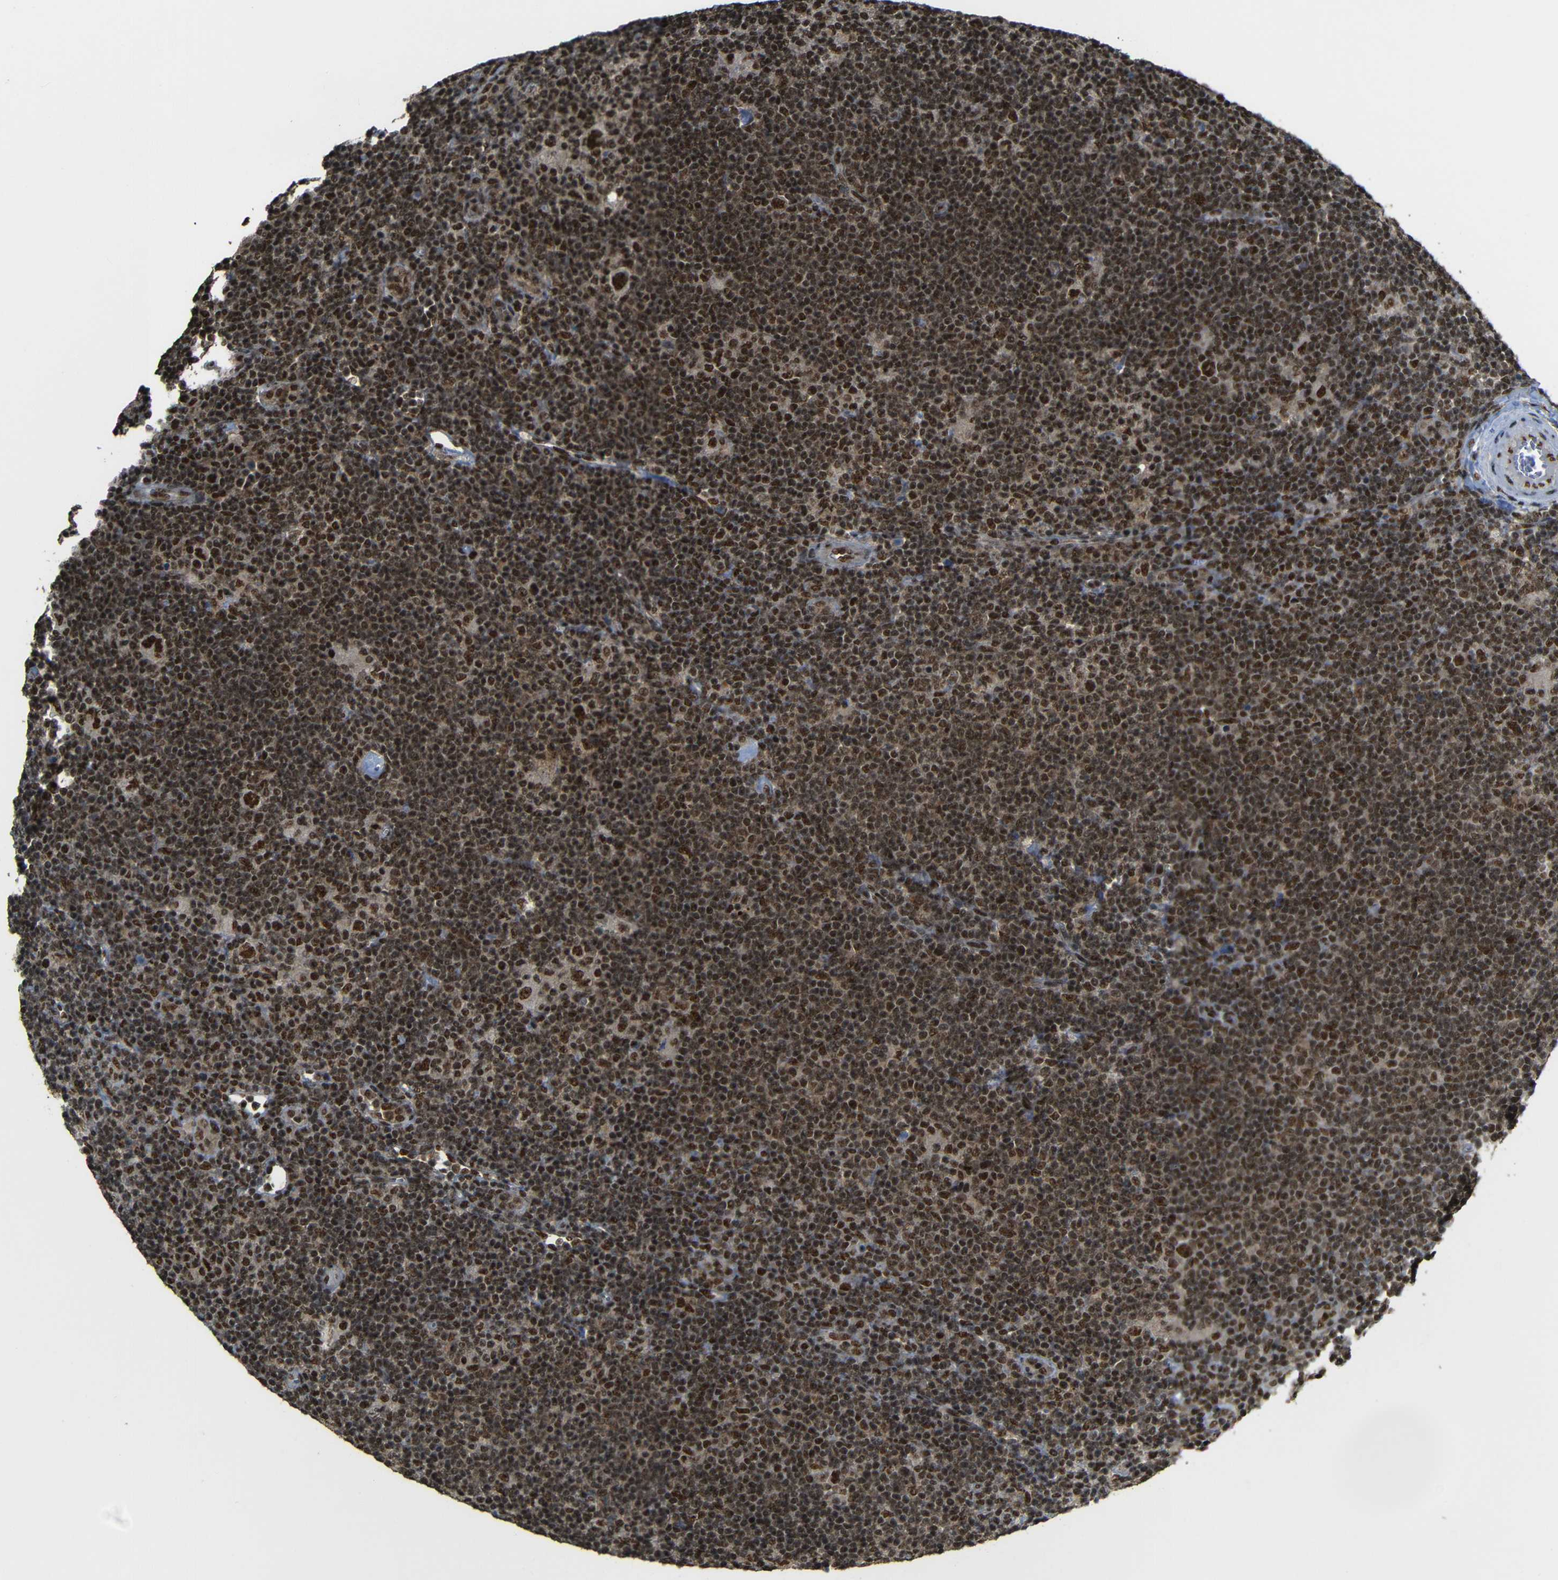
{"staining": {"intensity": "strong", "quantity": ">75%", "location": "nuclear"}, "tissue": "lymphoma", "cell_type": "Tumor cells", "image_type": "cancer", "snomed": [{"axis": "morphology", "description": "Hodgkin's disease, NOS"}, {"axis": "topography", "description": "Lymph node"}], "caption": "There is high levels of strong nuclear expression in tumor cells of lymphoma, as demonstrated by immunohistochemical staining (brown color).", "gene": "TCF7L2", "patient": {"sex": "female", "age": 57}}